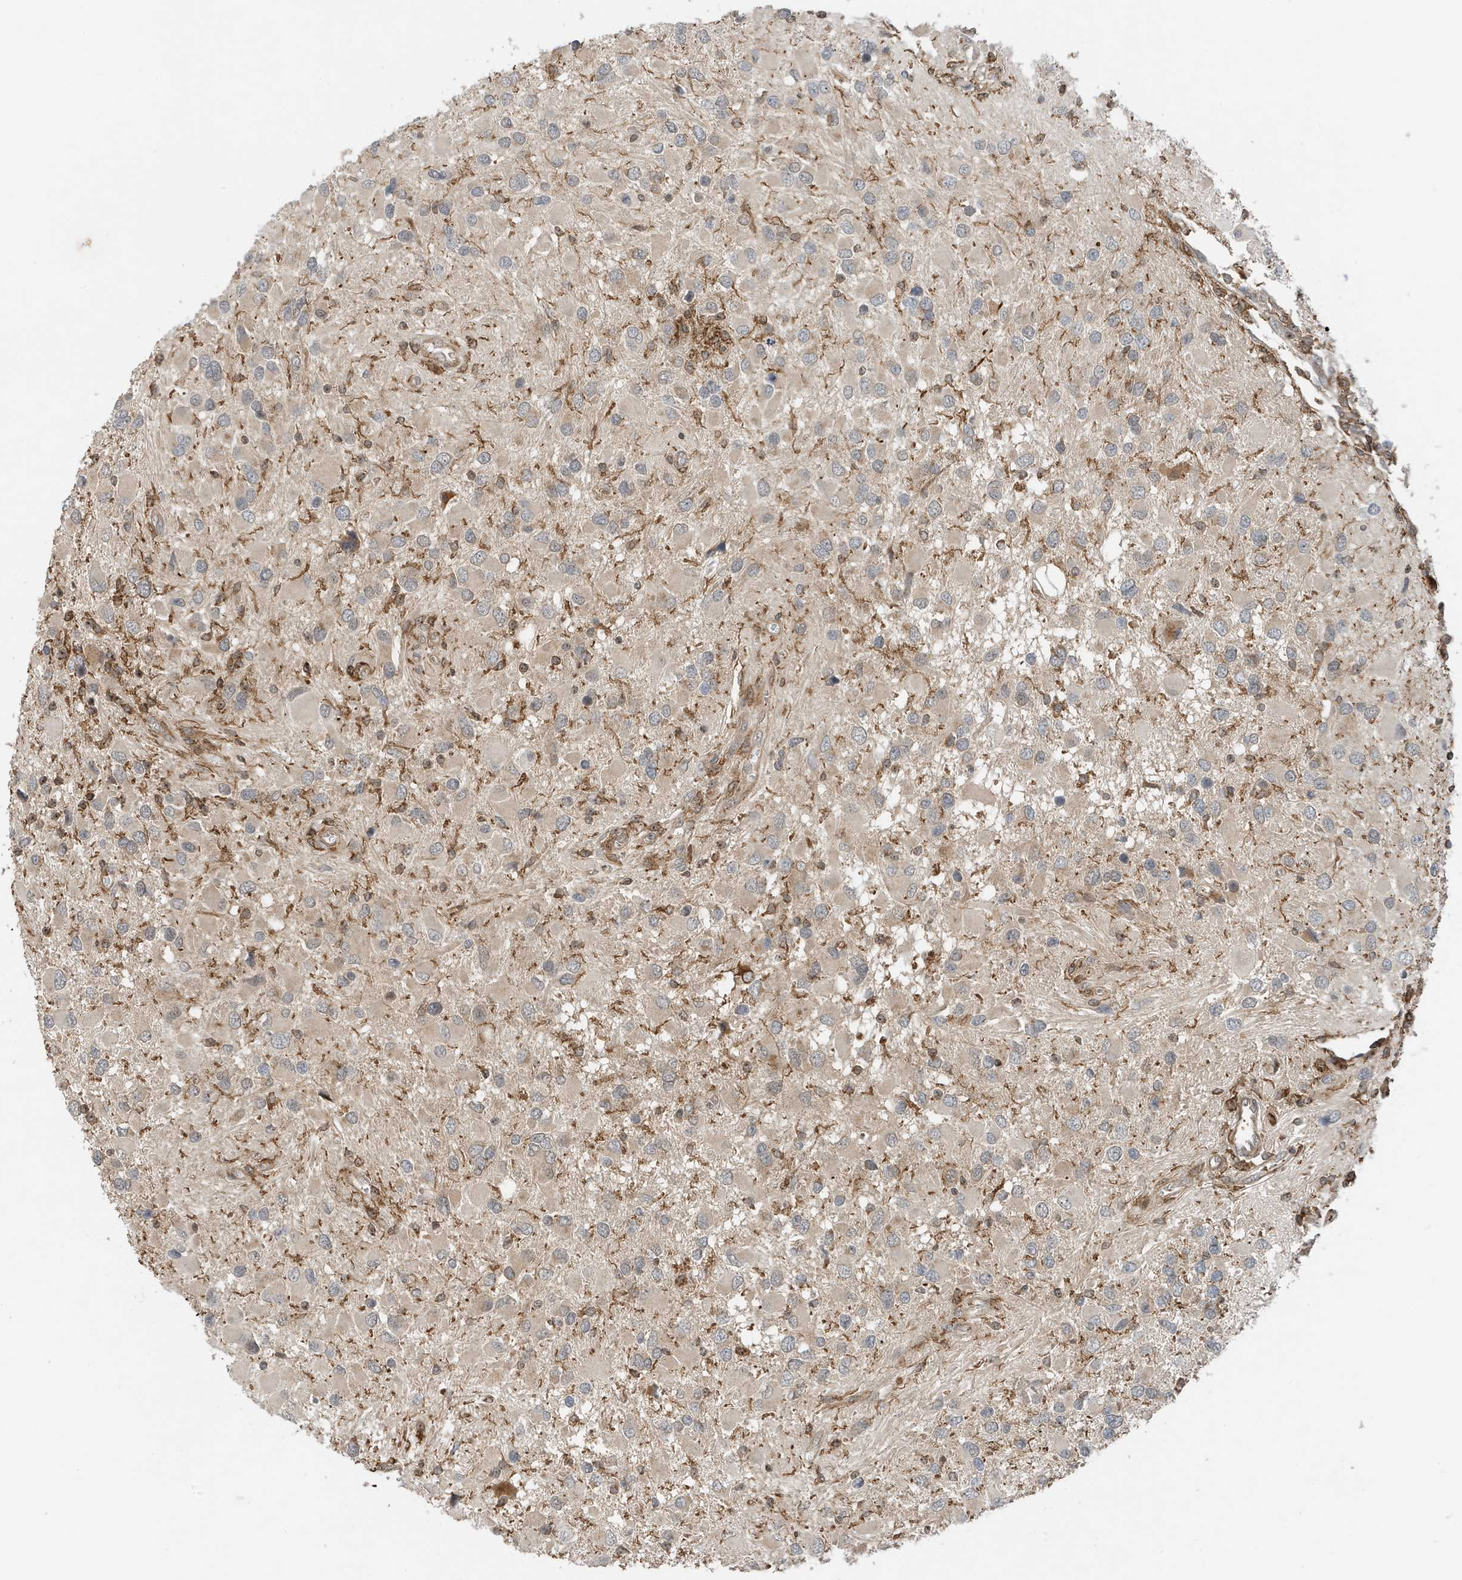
{"staining": {"intensity": "weak", "quantity": "<25%", "location": "cytoplasmic/membranous"}, "tissue": "glioma", "cell_type": "Tumor cells", "image_type": "cancer", "snomed": [{"axis": "morphology", "description": "Glioma, malignant, High grade"}, {"axis": "topography", "description": "Brain"}], "caption": "DAB immunohistochemical staining of glioma shows no significant expression in tumor cells.", "gene": "TATDN3", "patient": {"sex": "male", "age": 53}}